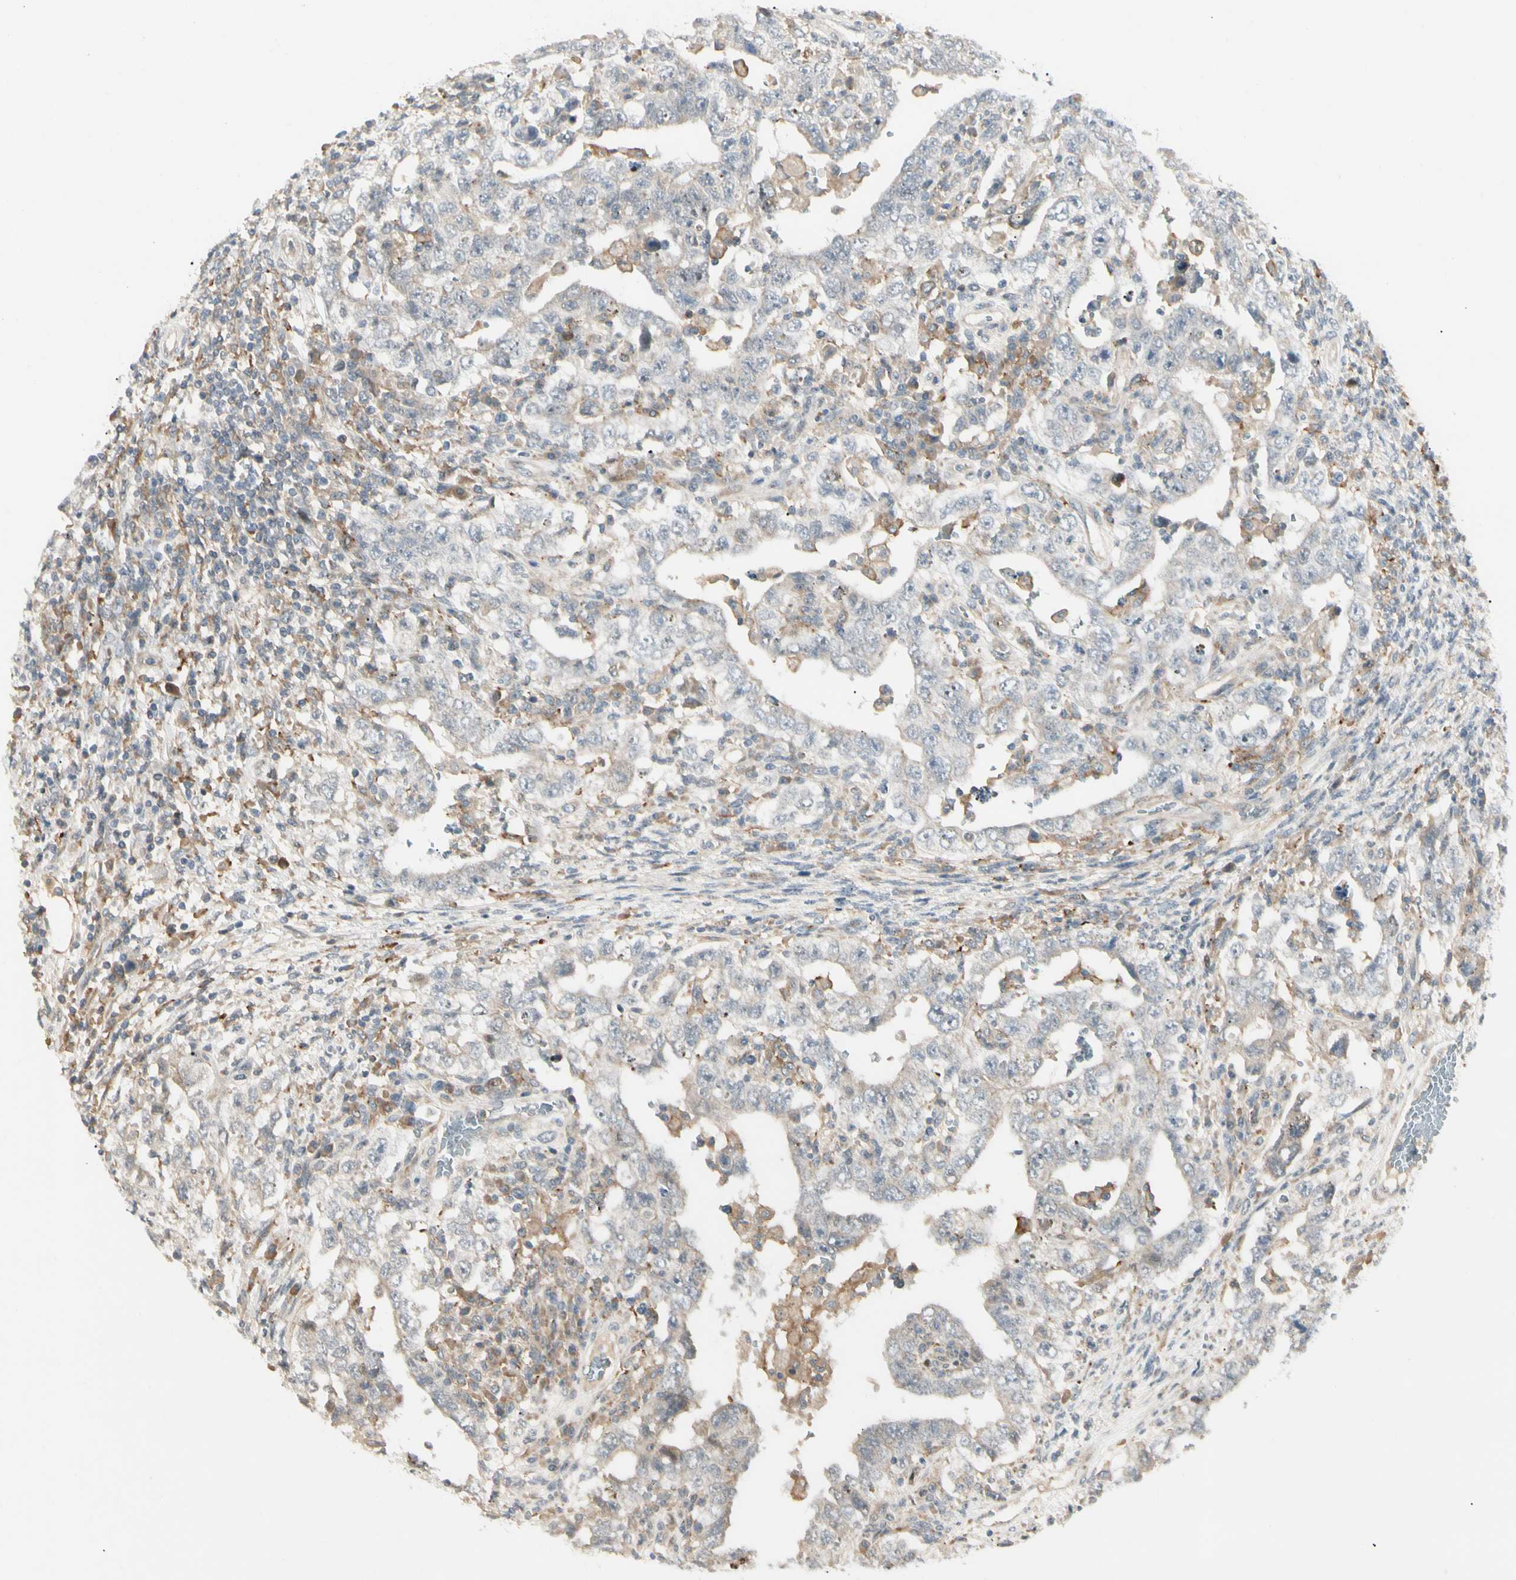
{"staining": {"intensity": "negative", "quantity": "none", "location": "none"}, "tissue": "testis cancer", "cell_type": "Tumor cells", "image_type": "cancer", "snomed": [{"axis": "morphology", "description": "Carcinoma, Embryonal, NOS"}, {"axis": "topography", "description": "Testis"}], "caption": "This is a photomicrograph of immunohistochemistry (IHC) staining of testis cancer, which shows no positivity in tumor cells.", "gene": "FNDC3B", "patient": {"sex": "male", "age": 26}}